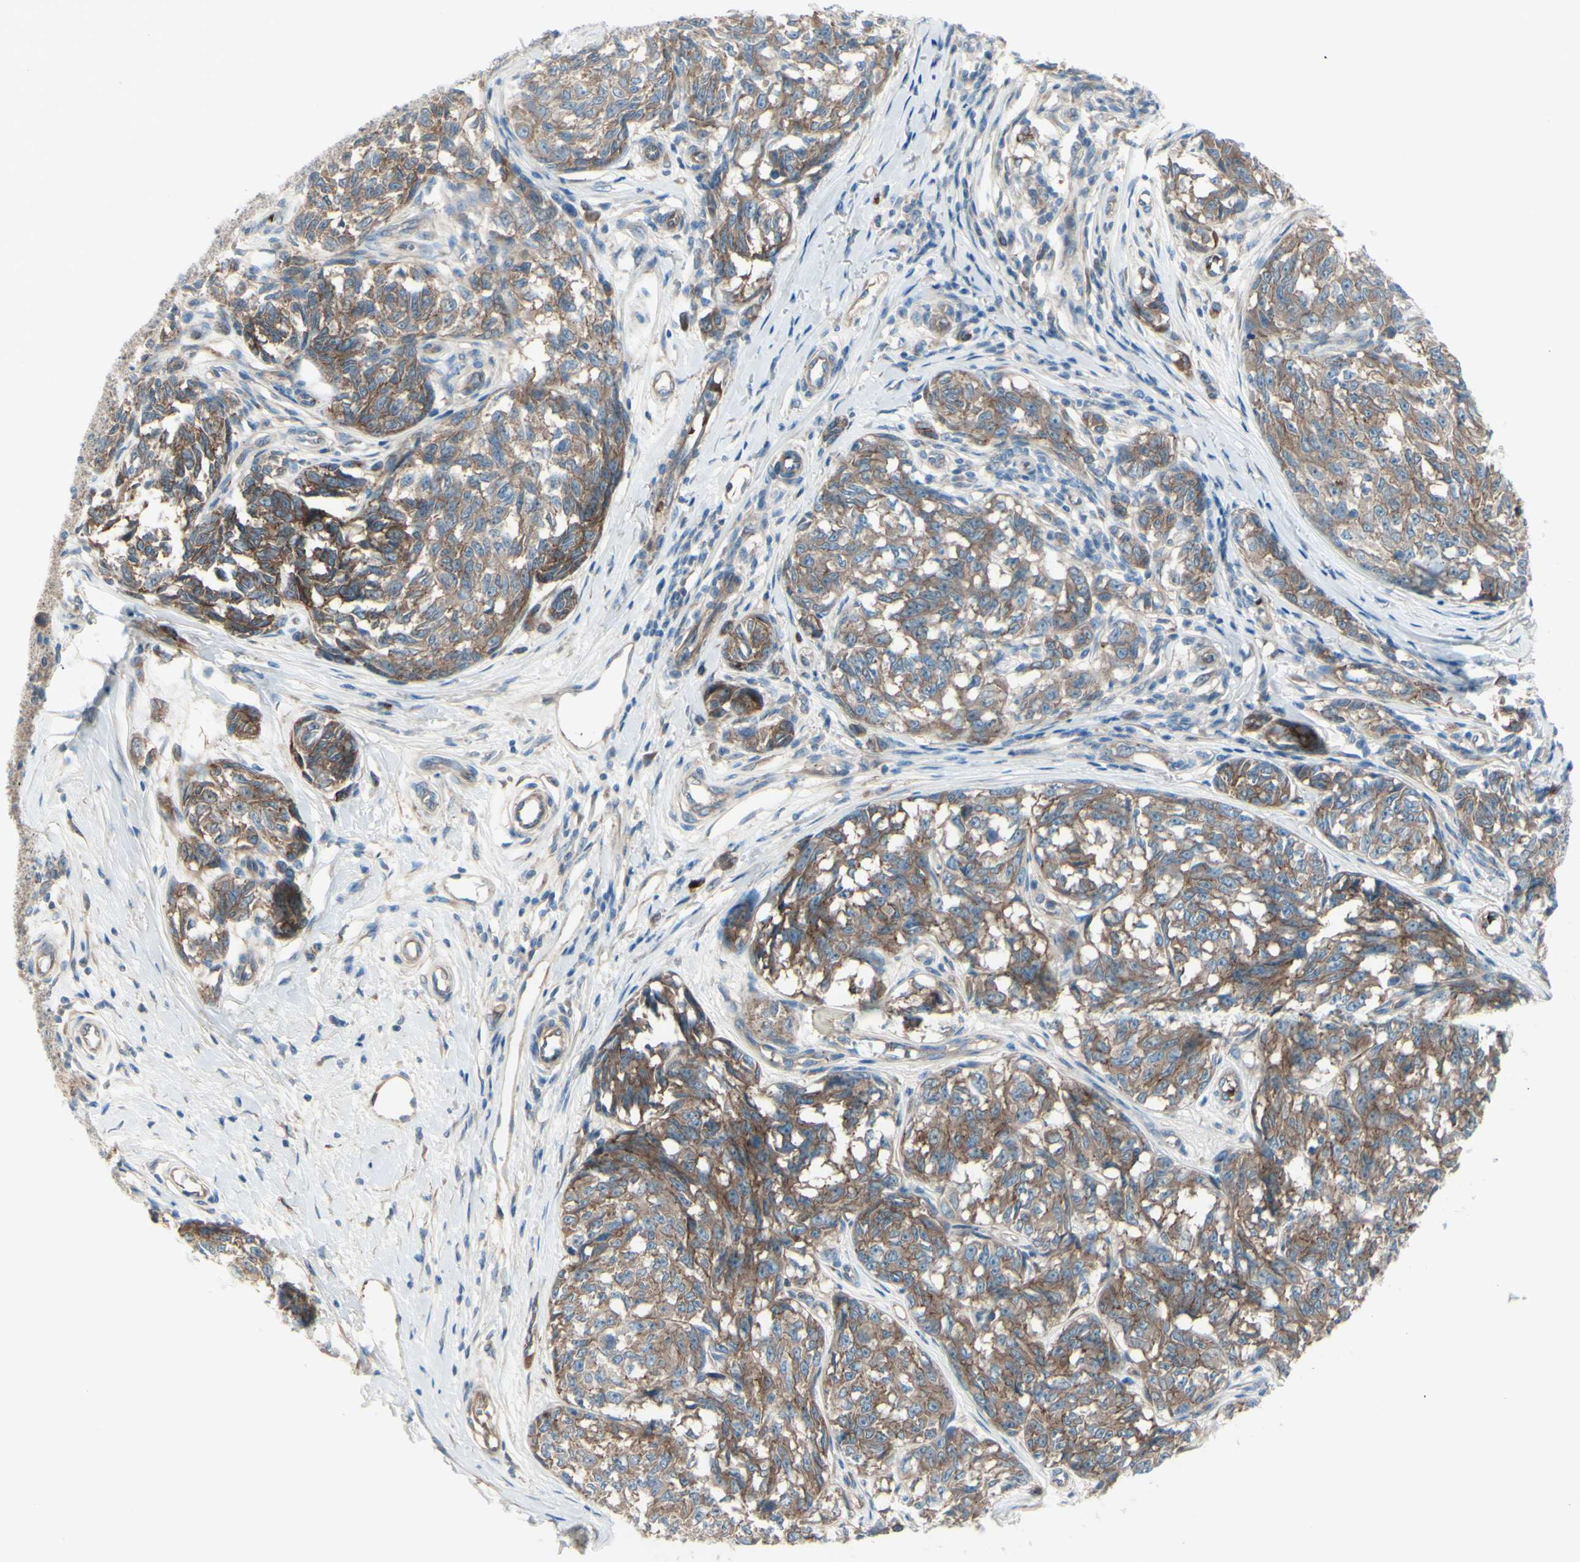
{"staining": {"intensity": "moderate", "quantity": ">75%", "location": "cytoplasmic/membranous"}, "tissue": "melanoma", "cell_type": "Tumor cells", "image_type": "cancer", "snomed": [{"axis": "morphology", "description": "Malignant melanoma, NOS"}, {"axis": "topography", "description": "Skin"}], "caption": "Immunohistochemical staining of human melanoma shows medium levels of moderate cytoplasmic/membranous staining in approximately >75% of tumor cells.", "gene": "PCDHGA2", "patient": {"sex": "female", "age": 64}}